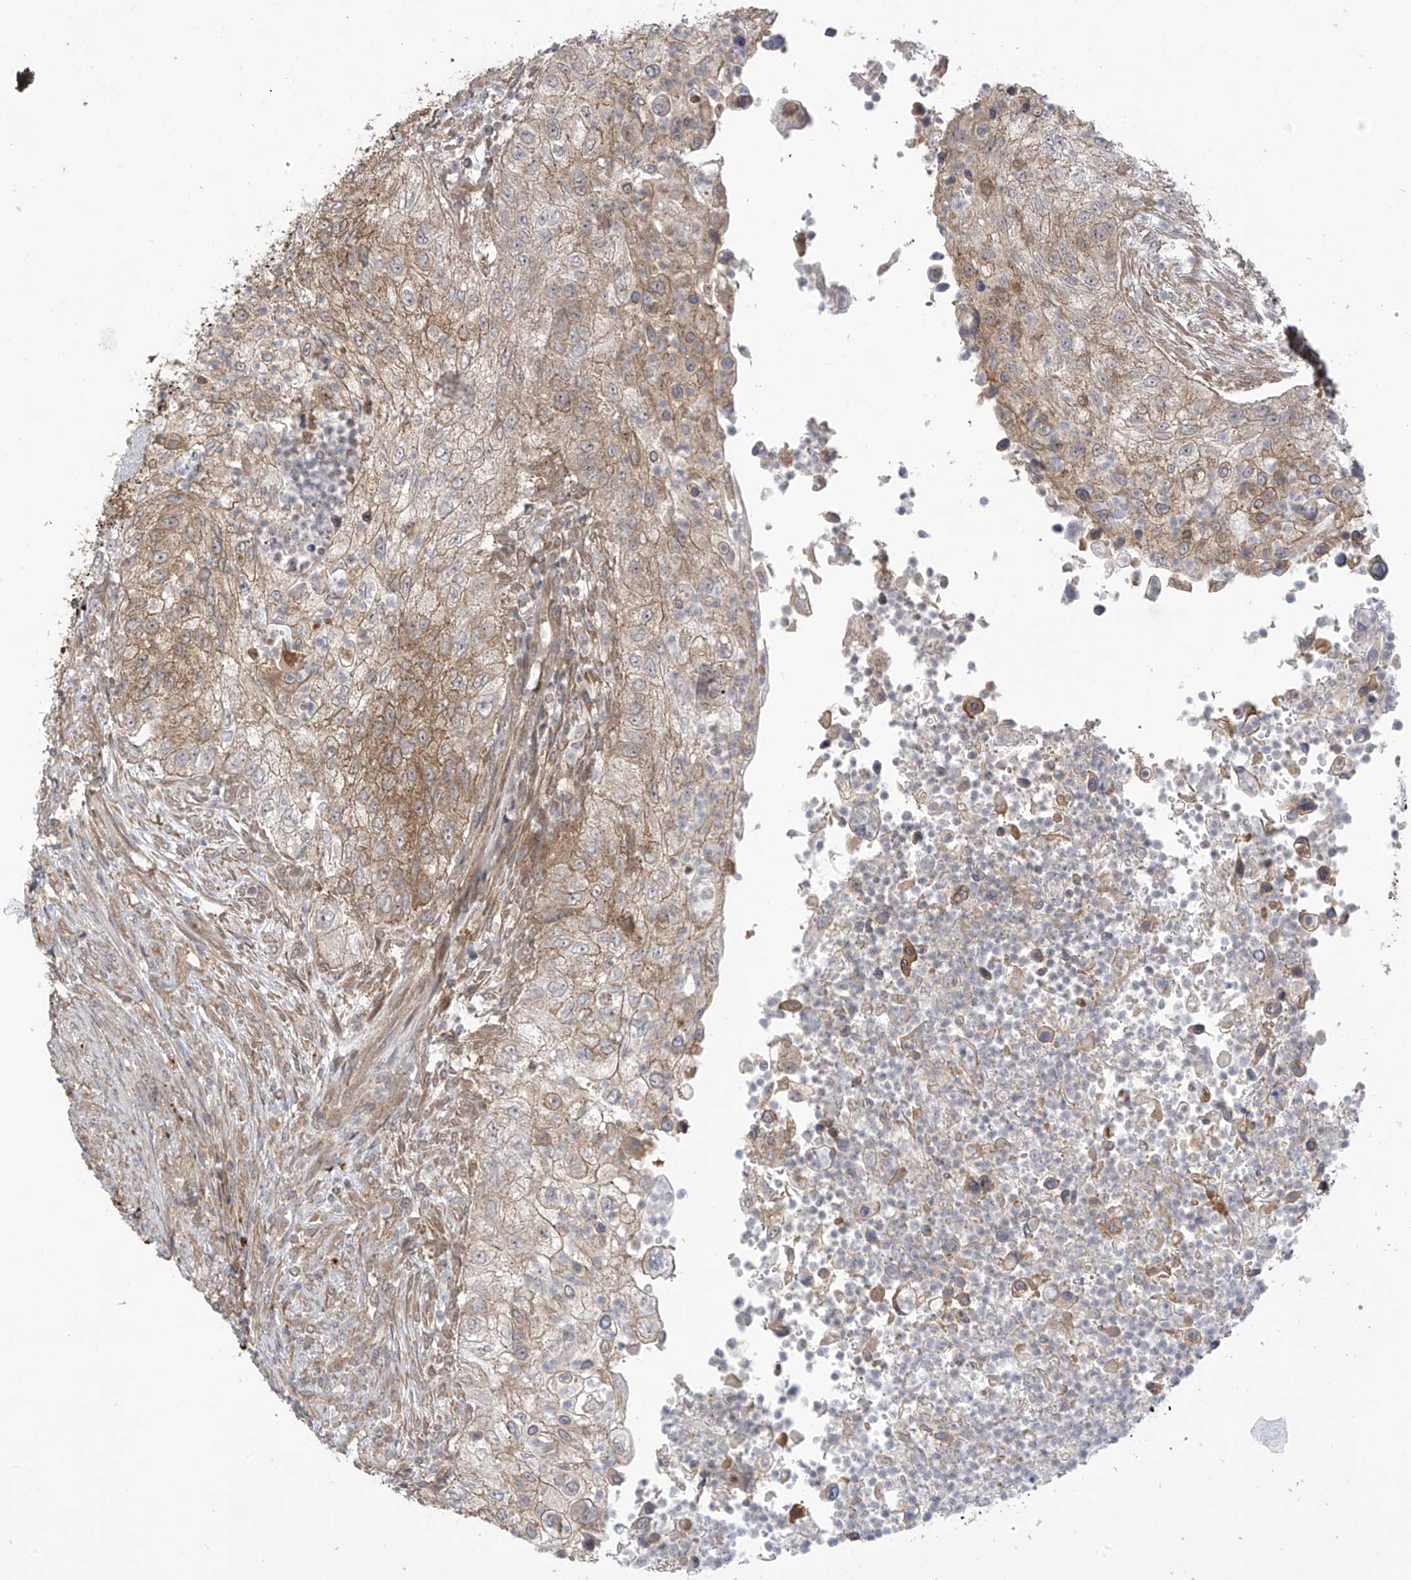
{"staining": {"intensity": "weak", "quantity": "25%-75%", "location": "cytoplasmic/membranous"}, "tissue": "urothelial cancer", "cell_type": "Tumor cells", "image_type": "cancer", "snomed": [{"axis": "morphology", "description": "Urothelial carcinoma, High grade"}, {"axis": "topography", "description": "Urinary bladder"}], "caption": "Immunohistochemistry photomicrograph of neoplastic tissue: human urothelial carcinoma (high-grade) stained using IHC displays low levels of weak protein expression localized specifically in the cytoplasmic/membranous of tumor cells, appearing as a cytoplasmic/membranous brown color.", "gene": "REPS1", "patient": {"sex": "female", "age": 60}}